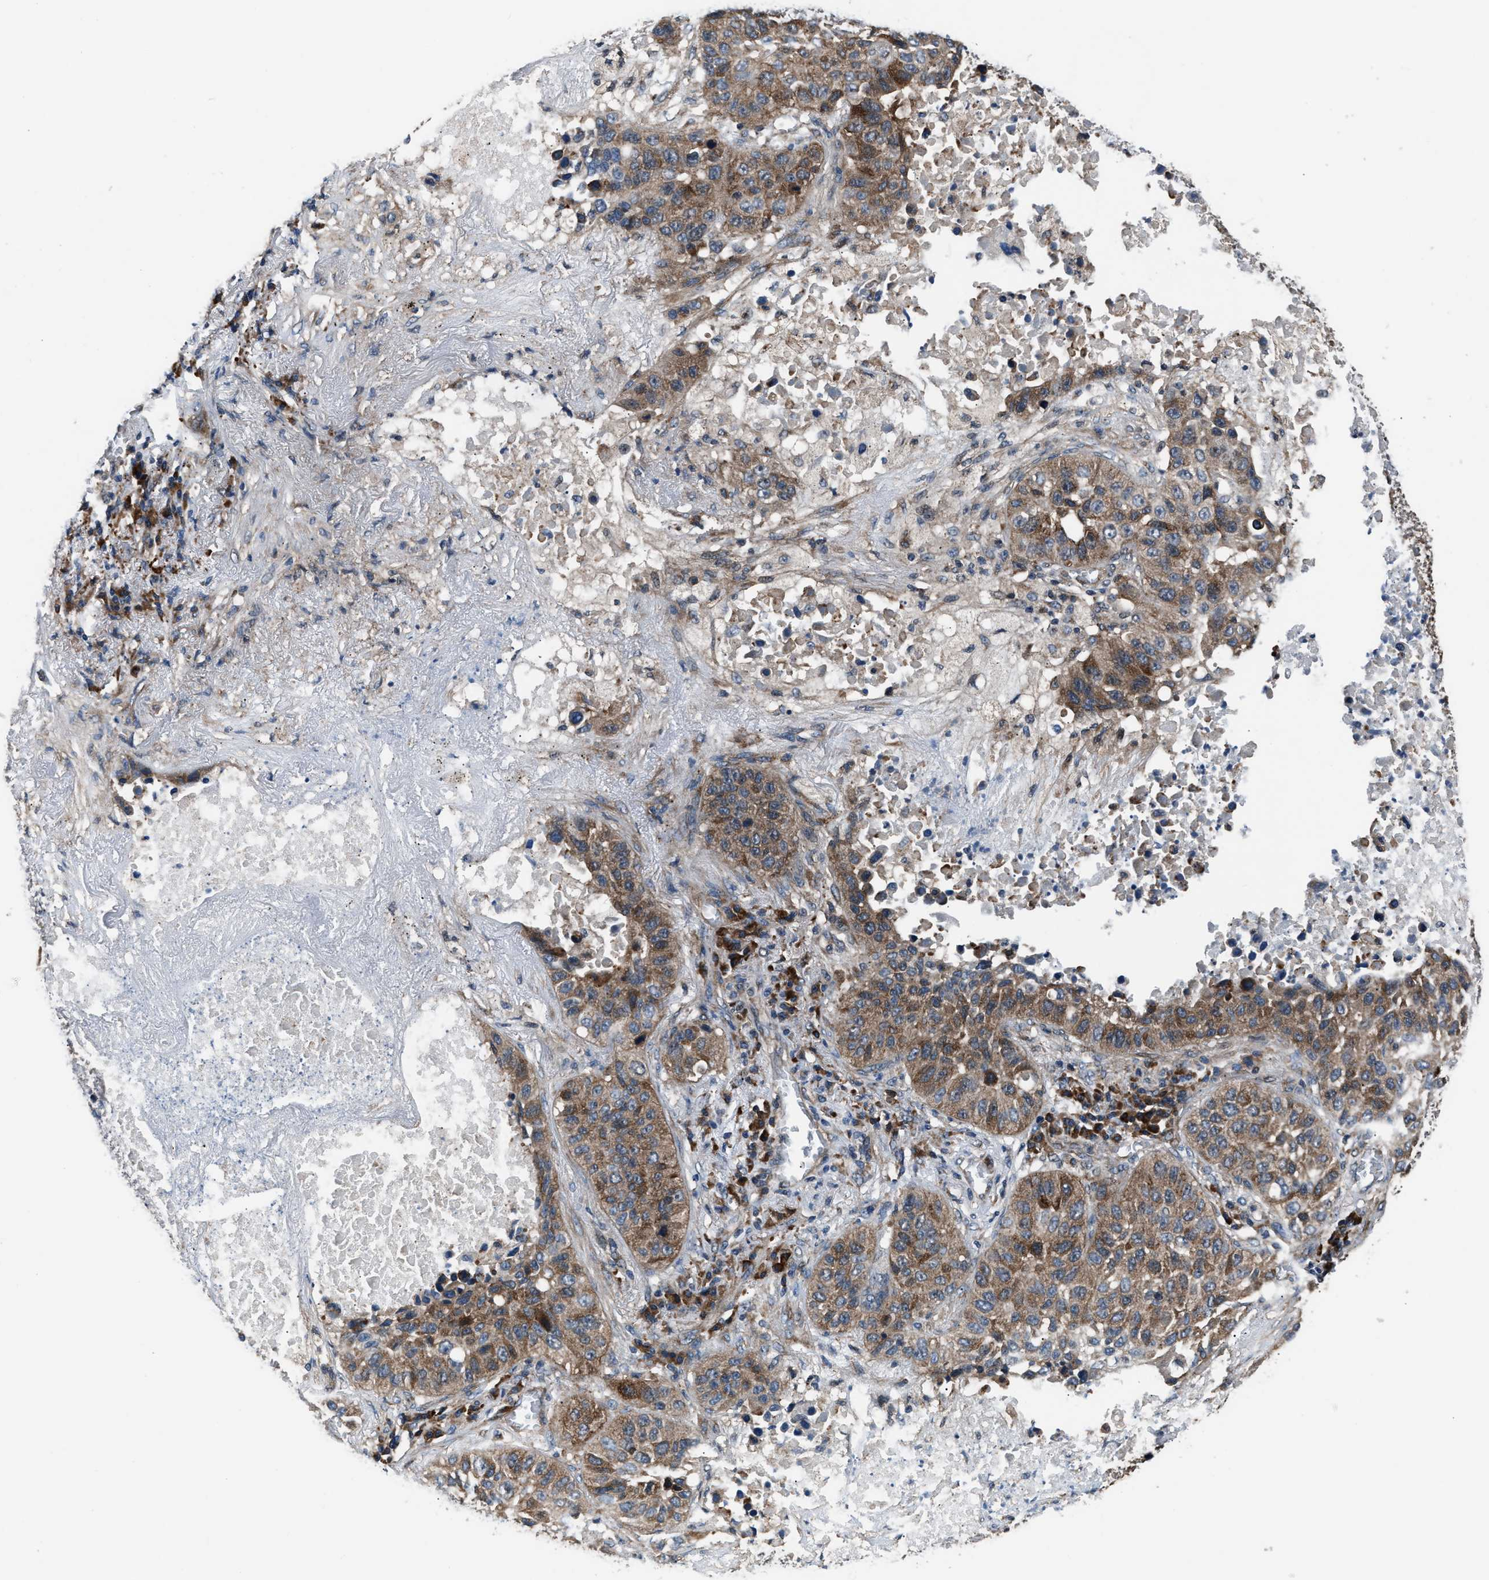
{"staining": {"intensity": "moderate", "quantity": ">75%", "location": "cytoplasmic/membranous"}, "tissue": "lung cancer", "cell_type": "Tumor cells", "image_type": "cancer", "snomed": [{"axis": "morphology", "description": "Squamous cell carcinoma, NOS"}, {"axis": "topography", "description": "Lung"}], "caption": "IHC image of lung cancer stained for a protein (brown), which reveals medium levels of moderate cytoplasmic/membranous staining in approximately >75% of tumor cells.", "gene": "IMPDH2", "patient": {"sex": "male", "age": 57}}